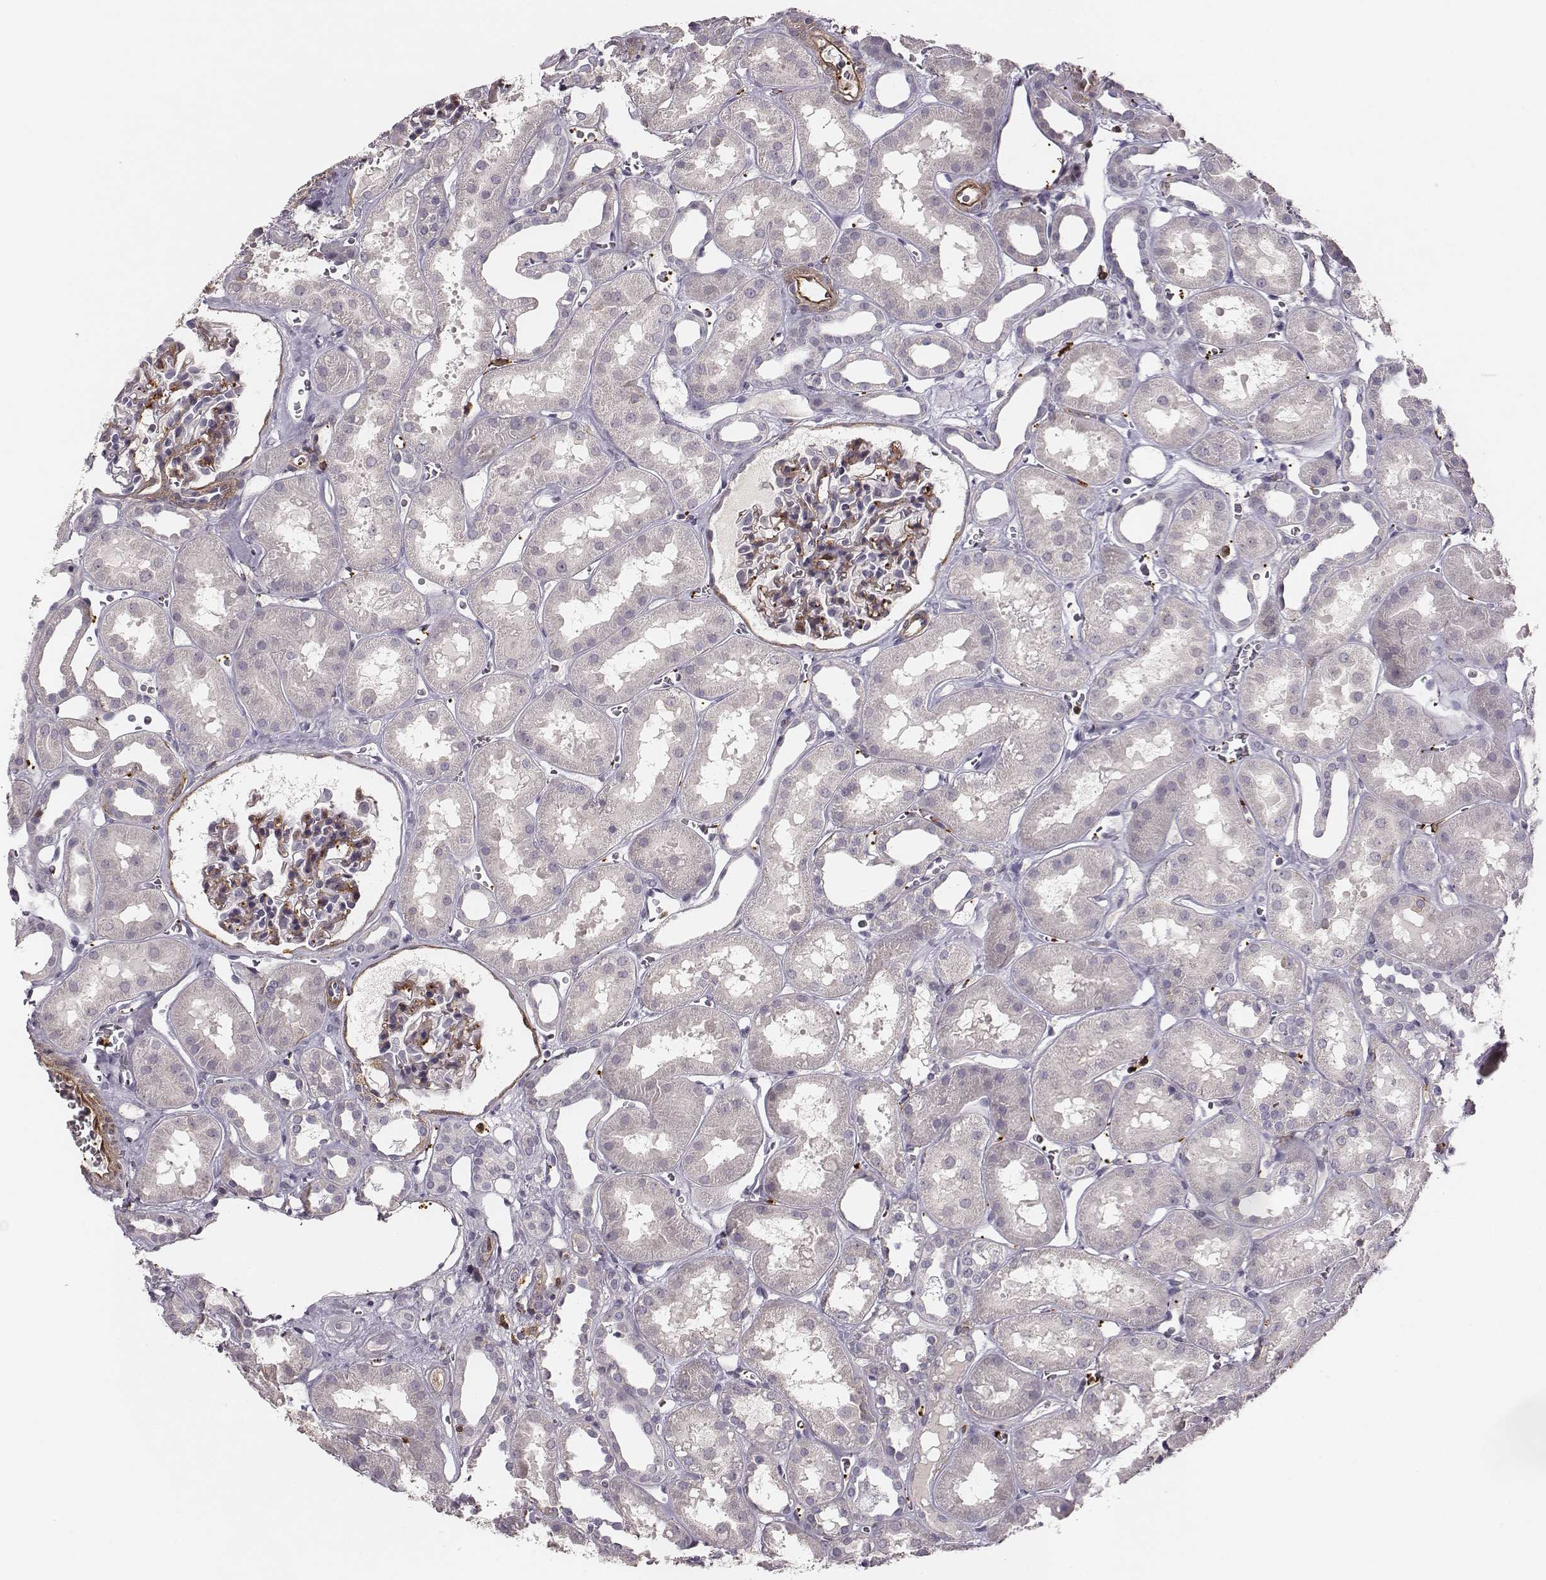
{"staining": {"intensity": "strong", "quantity": "<25%", "location": "cytoplasmic/membranous"}, "tissue": "kidney", "cell_type": "Cells in glomeruli", "image_type": "normal", "snomed": [{"axis": "morphology", "description": "Normal tissue, NOS"}, {"axis": "topography", "description": "Kidney"}], "caption": "The immunohistochemical stain labels strong cytoplasmic/membranous staining in cells in glomeruli of benign kidney.", "gene": "ZYX", "patient": {"sex": "female", "age": 41}}